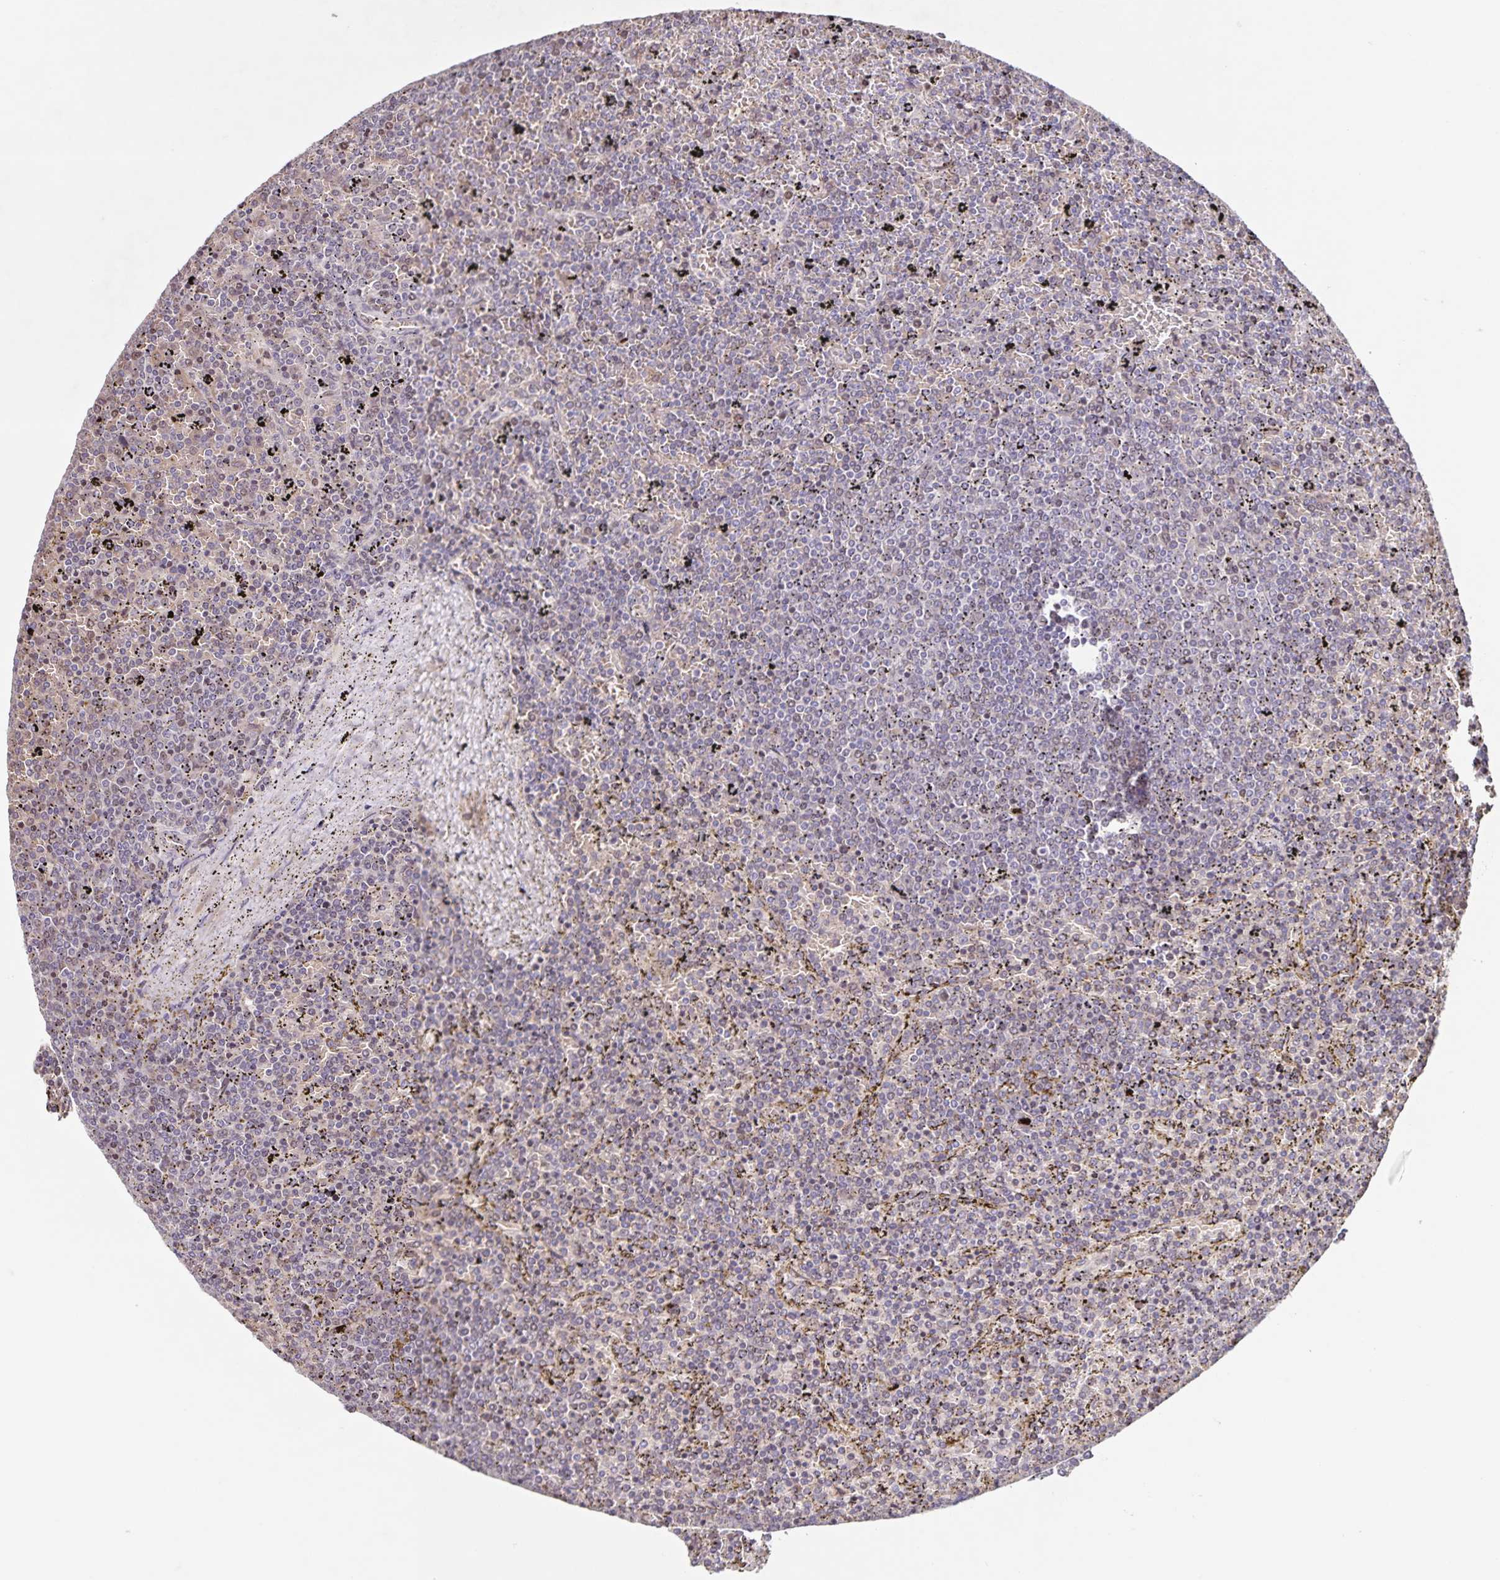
{"staining": {"intensity": "weak", "quantity": "<25%", "location": "nuclear"}, "tissue": "lymphoma", "cell_type": "Tumor cells", "image_type": "cancer", "snomed": [{"axis": "morphology", "description": "Malignant lymphoma, non-Hodgkin's type, Low grade"}, {"axis": "topography", "description": "Spleen"}], "caption": "DAB (3,3'-diaminobenzidine) immunohistochemical staining of human low-grade malignant lymphoma, non-Hodgkin's type shows no significant staining in tumor cells.", "gene": "GDF2", "patient": {"sex": "female", "age": 77}}